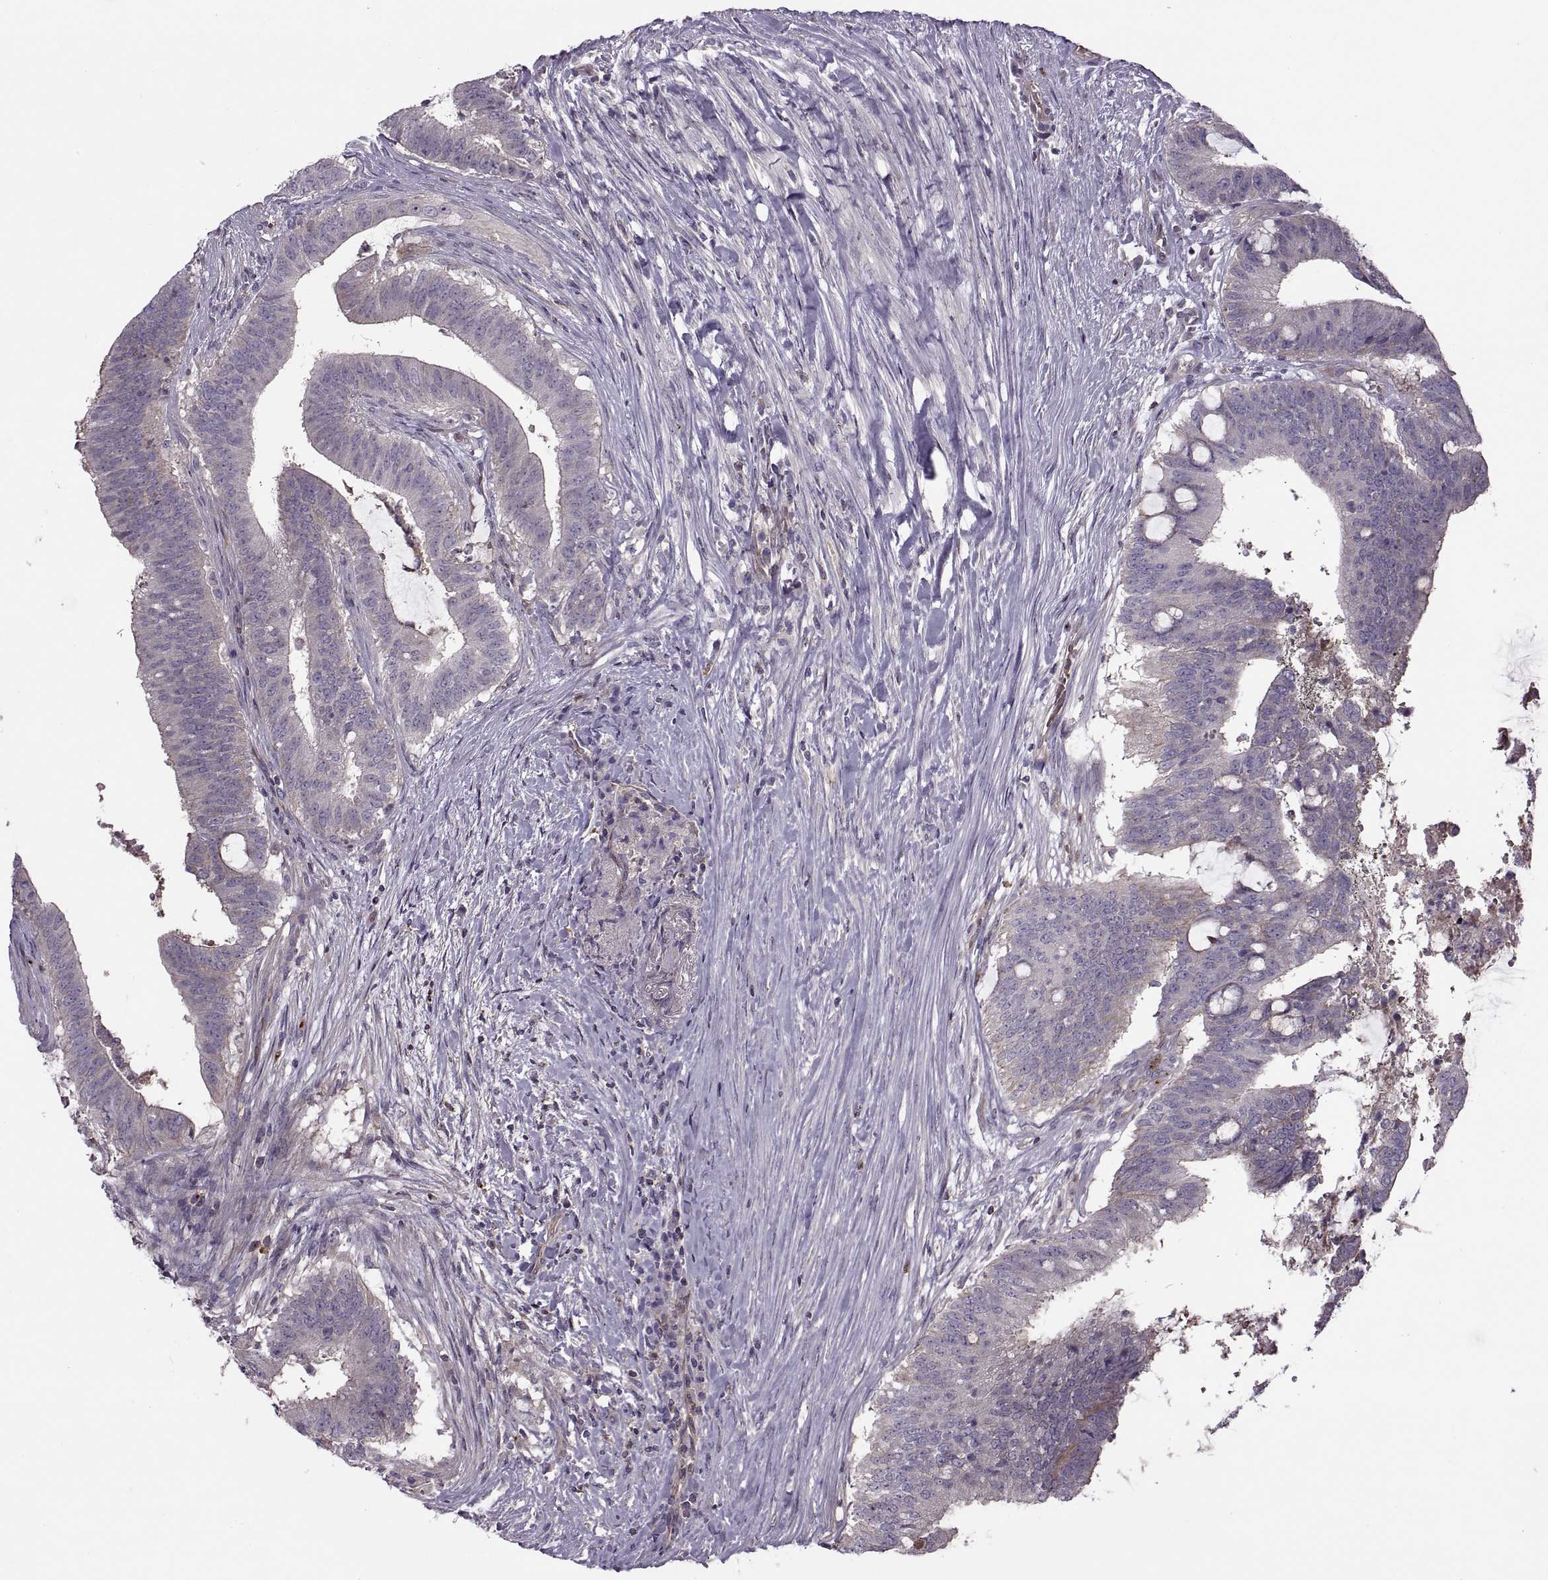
{"staining": {"intensity": "negative", "quantity": "none", "location": "none"}, "tissue": "colorectal cancer", "cell_type": "Tumor cells", "image_type": "cancer", "snomed": [{"axis": "morphology", "description": "Adenocarcinoma, NOS"}, {"axis": "topography", "description": "Colon"}], "caption": "Immunohistochemical staining of adenocarcinoma (colorectal) reveals no significant positivity in tumor cells.", "gene": "SLC2A3", "patient": {"sex": "female", "age": 43}}